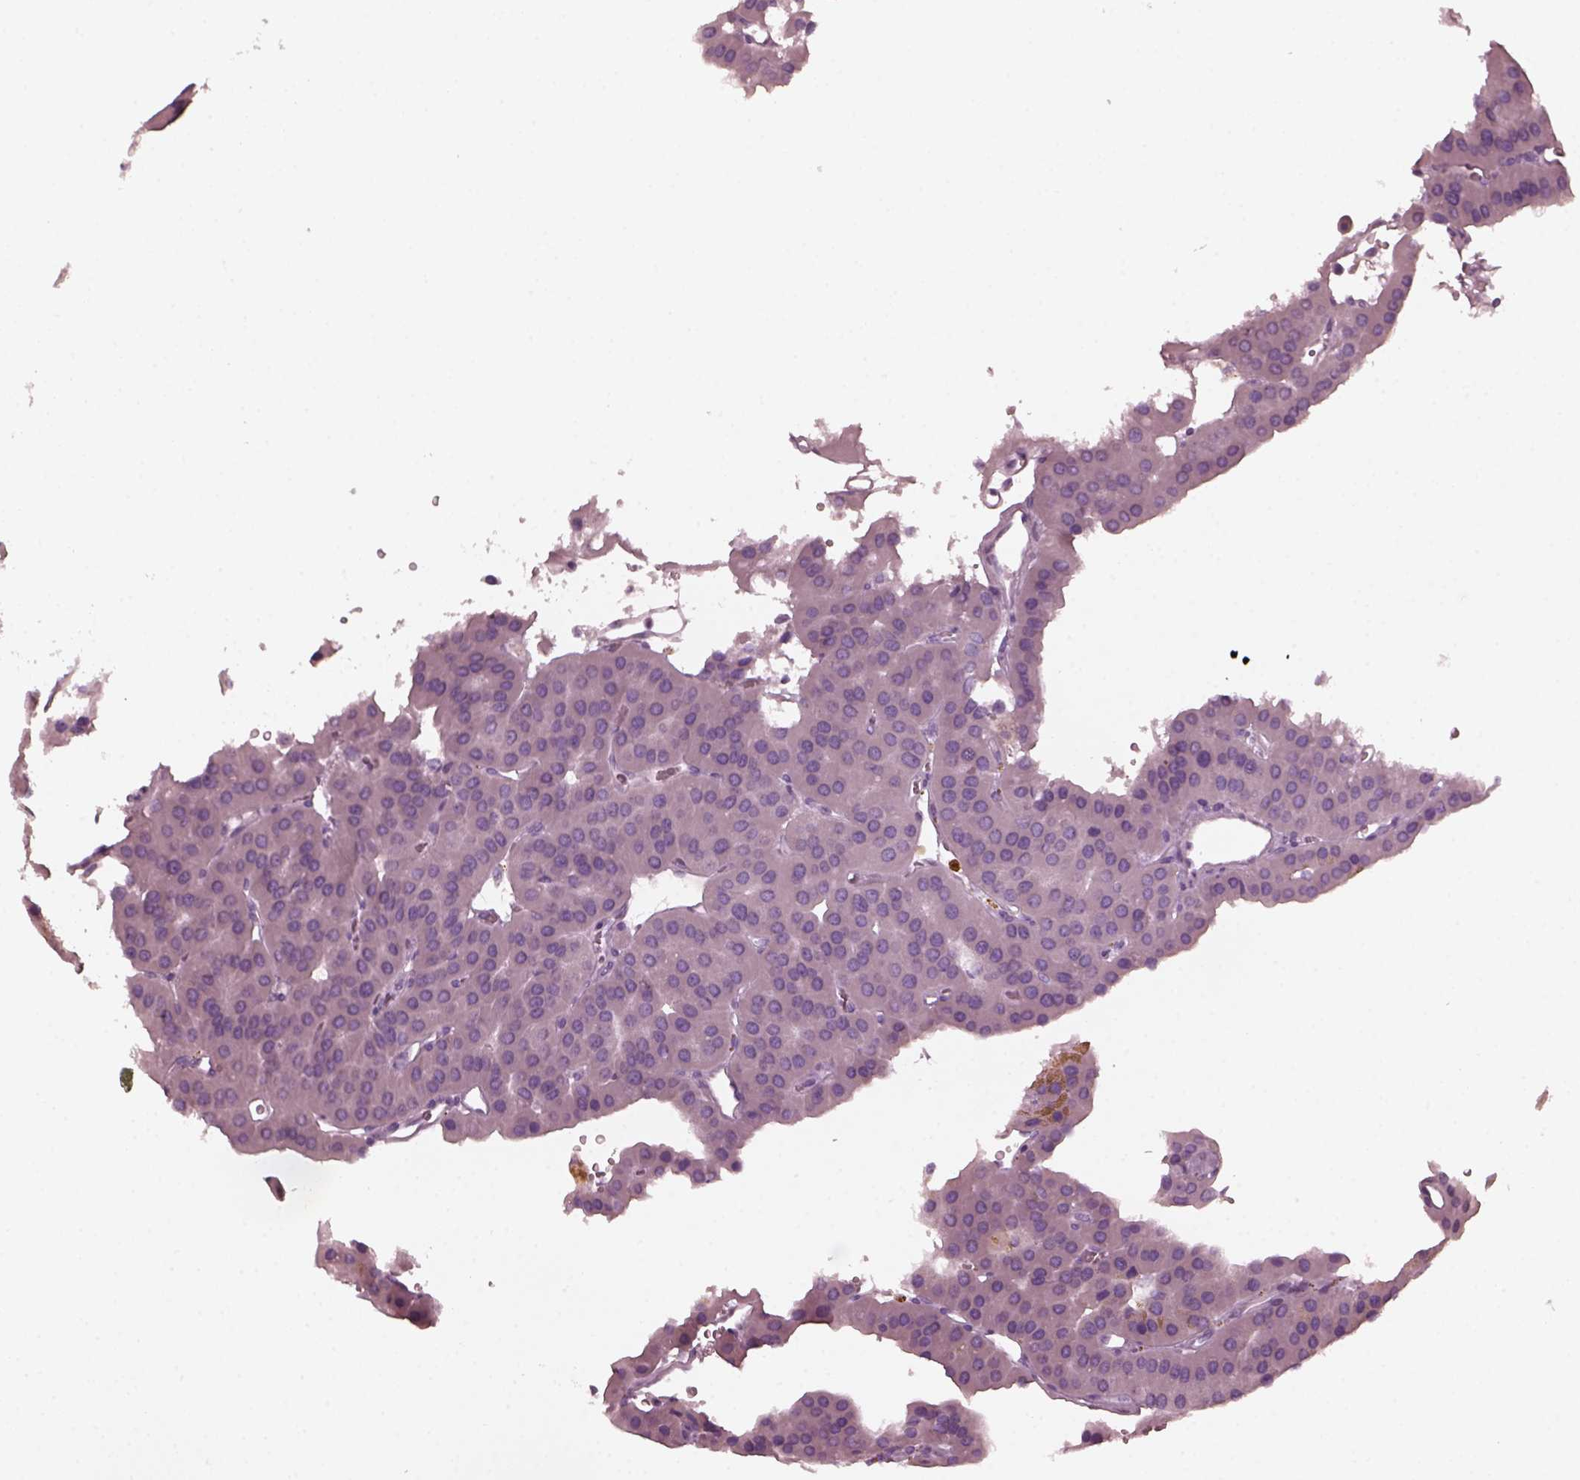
{"staining": {"intensity": "negative", "quantity": "none", "location": "none"}, "tissue": "parathyroid gland", "cell_type": "Glandular cells", "image_type": "normal", "snomed": [{"axis": "morphology", "description": "Normal tissue, NOS"}, {"axis": "morphology", "description": "Adenoma, NOS"}, {"axis": "topography", "description": "Parathyroid gland"}], "caption": "Immunohistochemical staining of unremarkable human parathyroid gland reveals no significant expression in glandular cells.", "gene": "GRM6", "patient": {"sex": "female", "age": 86}}